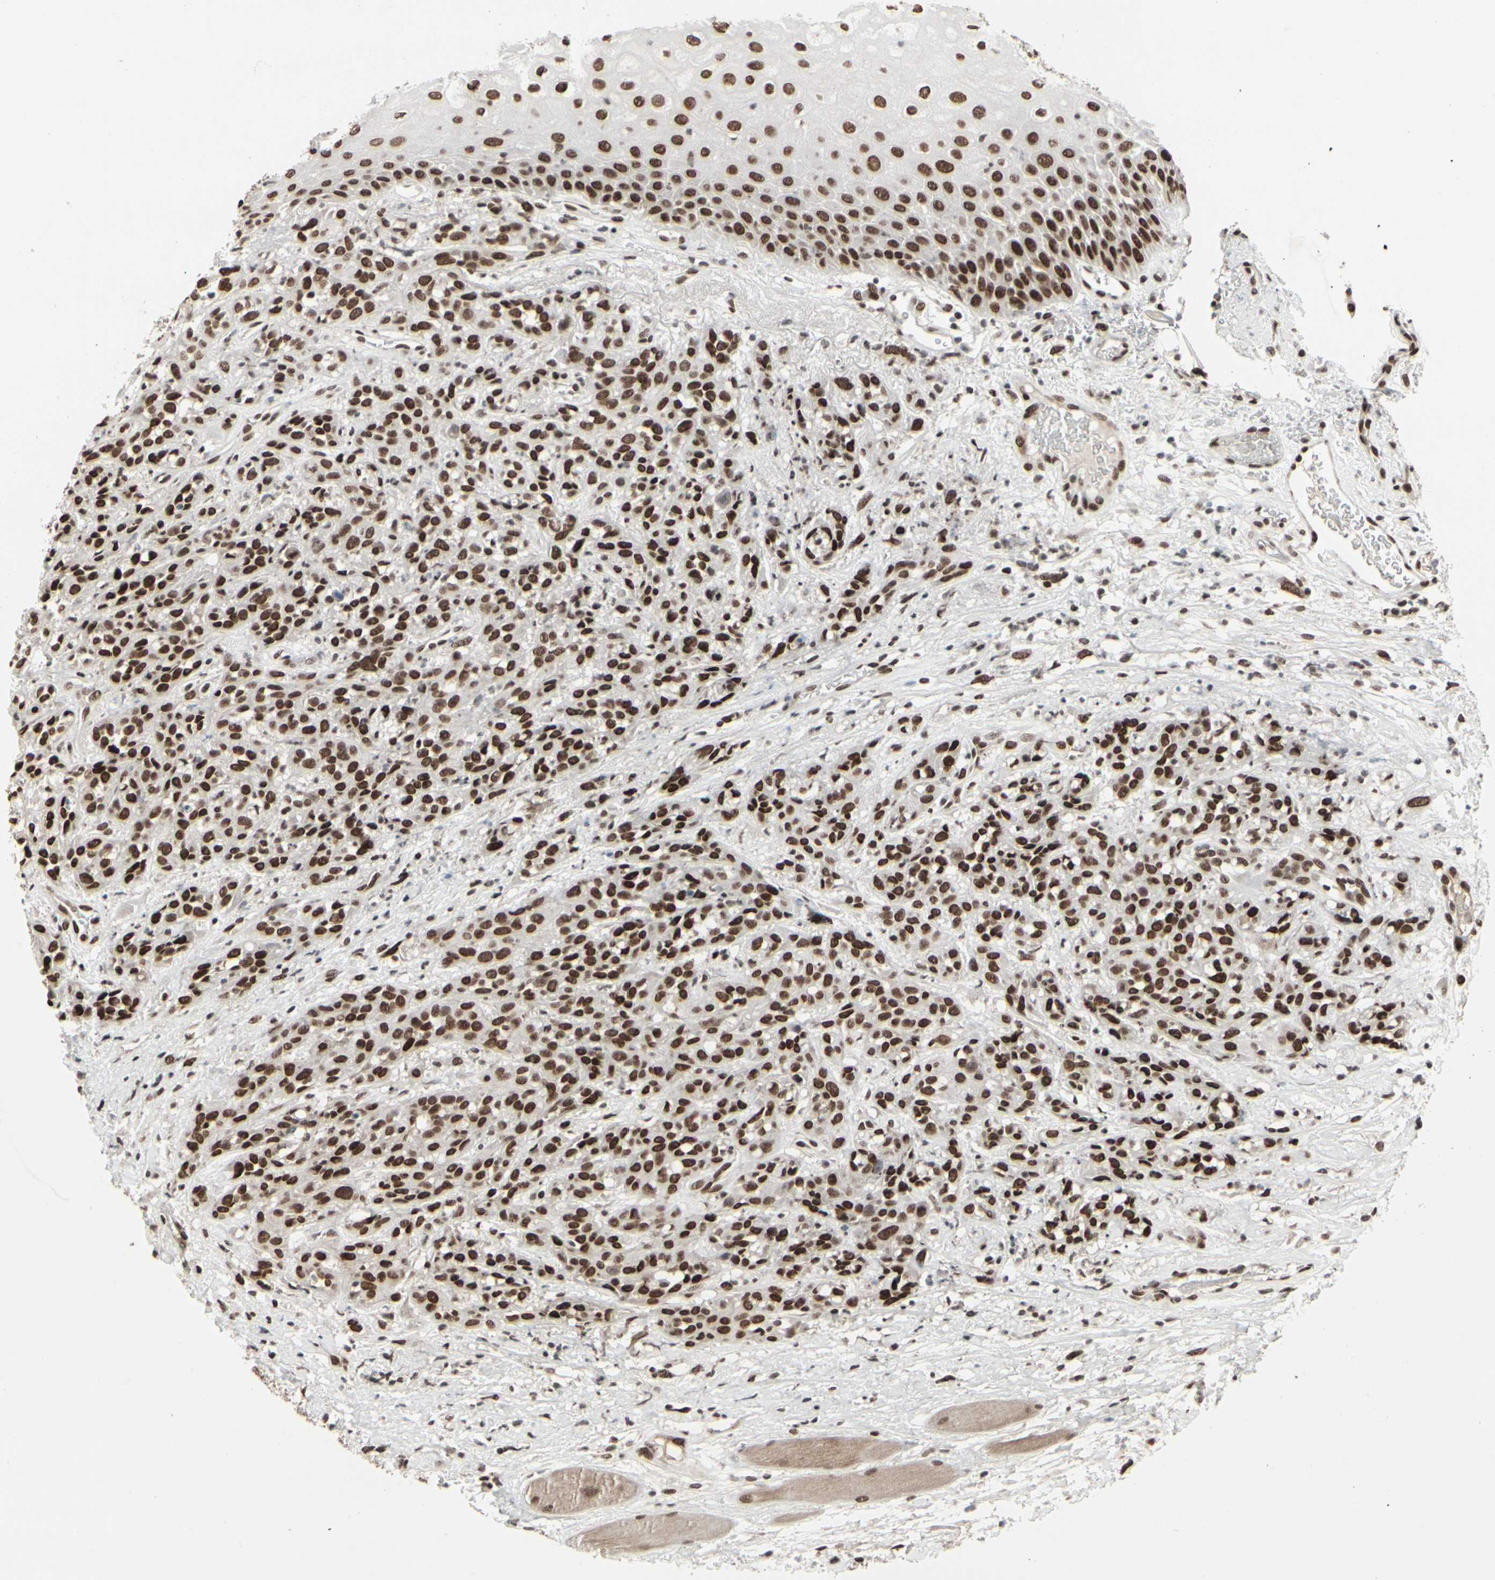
{"staining": {"intensity": "strong", "quantity": ">75%", "location": "nuclear"}, "tissue": "head and neck cancer", "cell_type": "Tumor cells", "image_type": "cancer", "snomed": [{"axis": "morphology", "description": "Normal tissue, NOS"}, {"axis": "morphology", "description": "Squamous cell carcinoma, NOS"}, {"axis": "topography", "description": "Cartilage tissue"}, {"axis": "topography", "description": "Head-Neck"}], "caption": "High-power microscopy captured an IHC photomicrograph of squamous cell carcinoma (head and neck), revealing strong nuclear positivity in about >75% of tumor cells.", "gene": "HMG20A", "patient": {"sex": "male", "age": 62}}